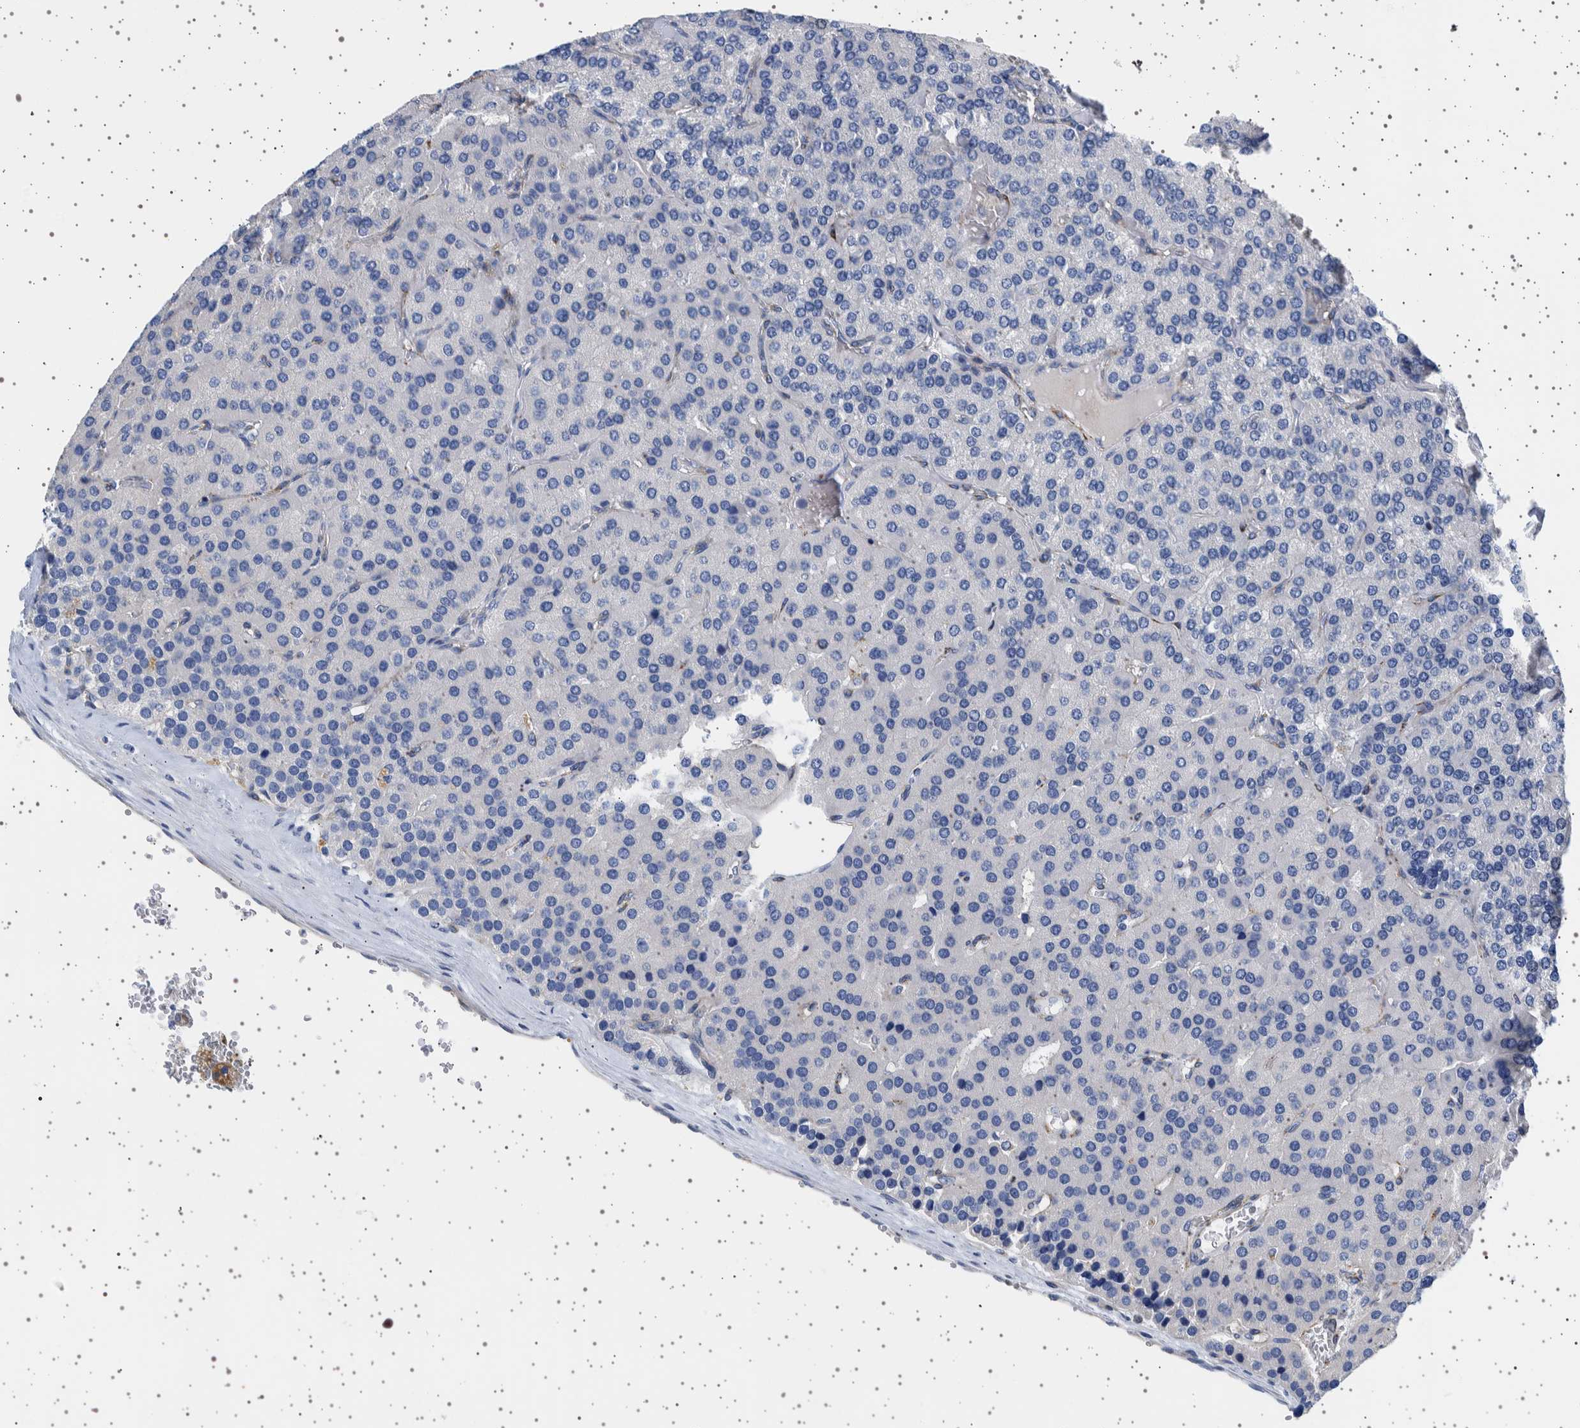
{"staining": {"intensity": "negative", "quantity": "none", "location": "none"}, "tissue": "parathyroid gland", "cell_type": "Glandular cells", "image_type": "normal", "snomed": [{"axis": "morphology", "description": "Normal tissue, NOS"}, {"axis": "morphology", "description": "Adenoma, NOS"}, {"axis": "topography", "description": "Parathyroid gland"}], "caption": "Immunohistochemical staining of unremarkable parathyroid gland exhibits no significant staining in glandular cells. (DAB (3,3'-diaminobenzidine) IHC with hematoxylin counter stain).", "gene": "SEPTIN4", "patient": {"sex": "female", "age": 86}}